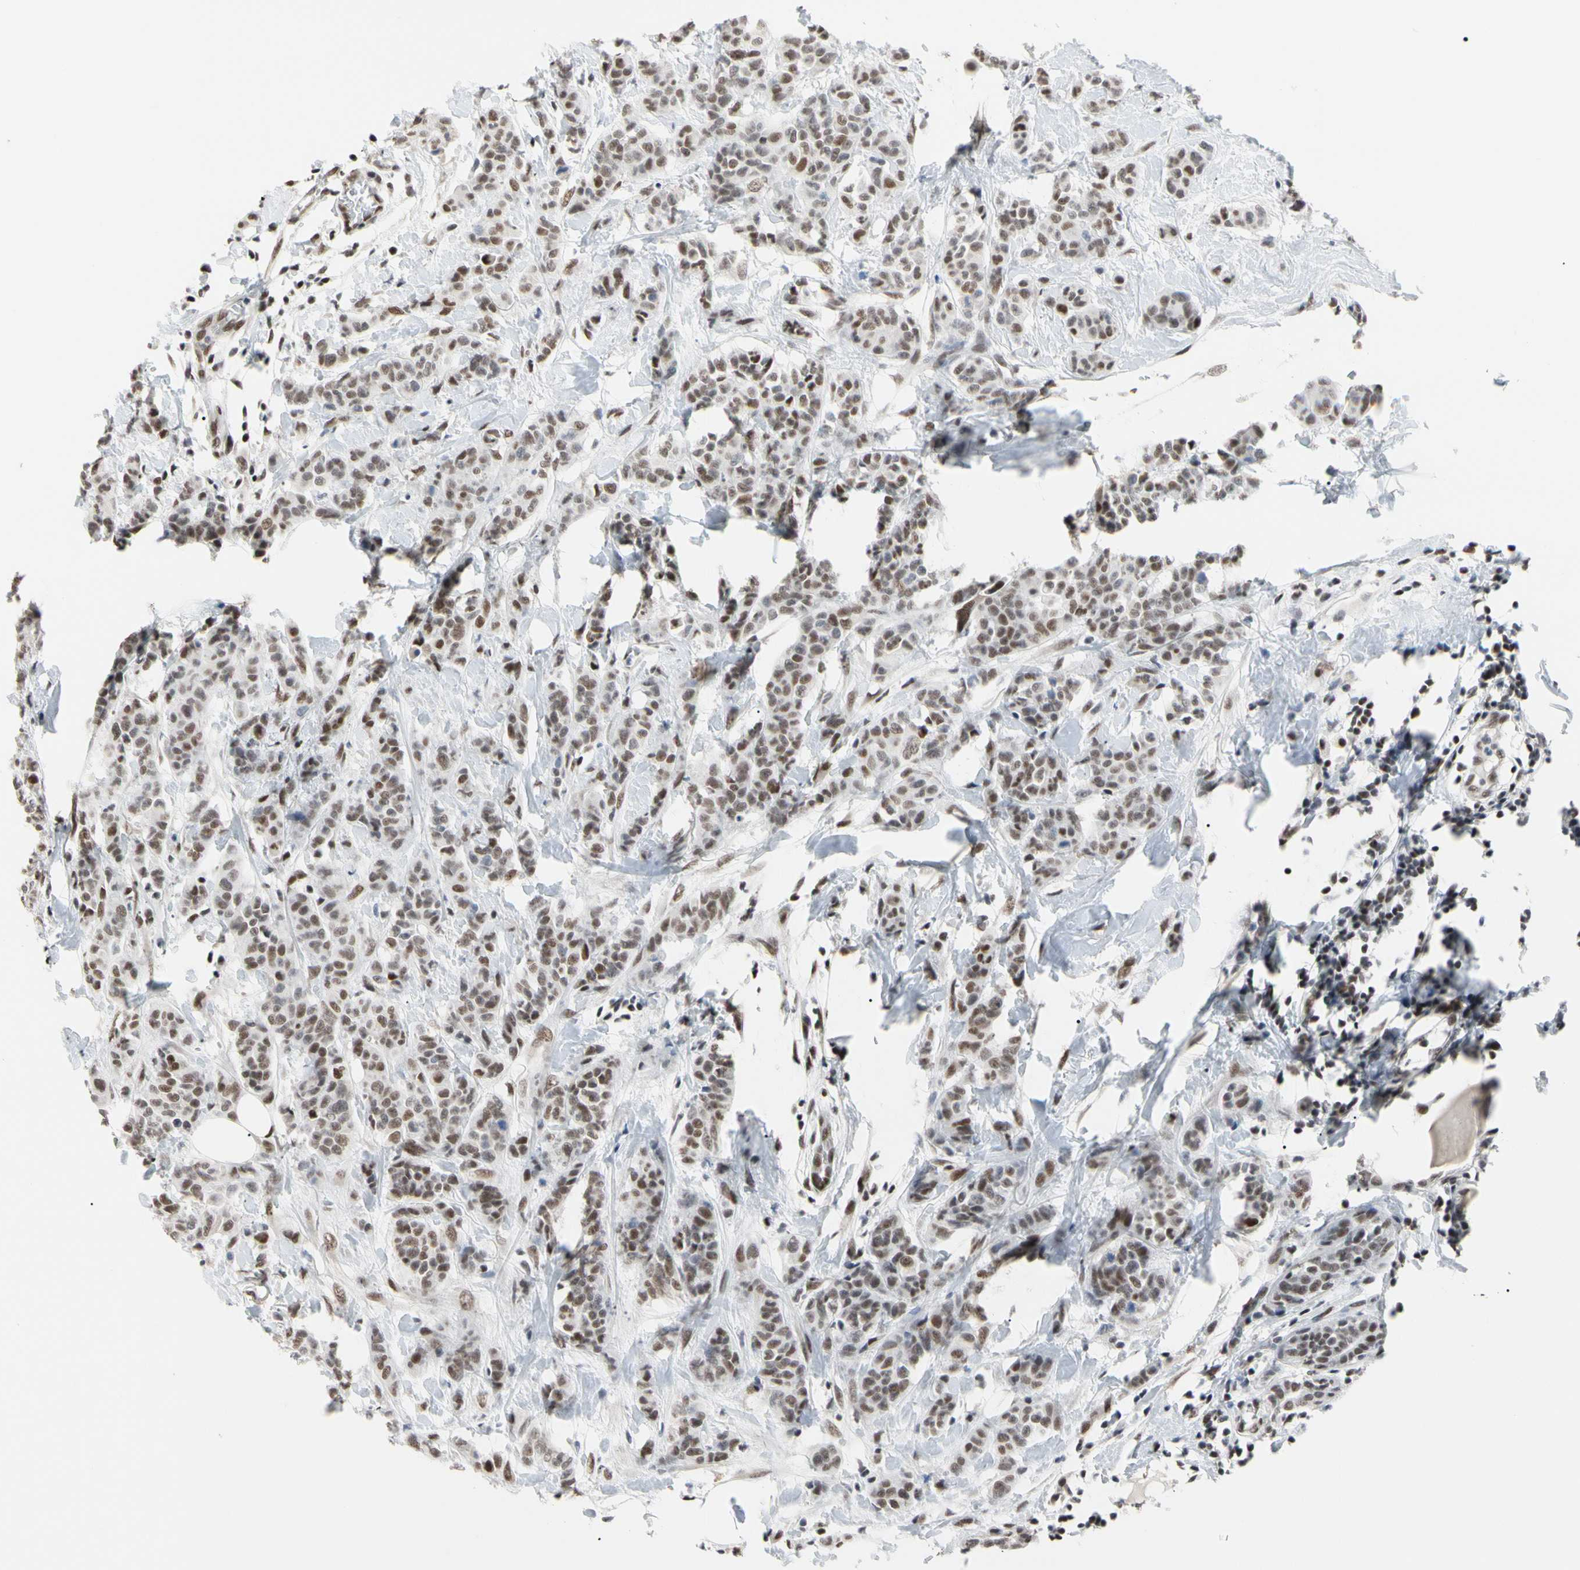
{"staining": {"intensity": "moderate", "quantity": ">75%", "location": "nuclear"}, "tissue": "breast cancer", "cell_type": "Tumor cells", "image_type": "cancer", "snomed": [{"axis": "morphology", "description": "Normal tissue, NOS"}, {"axis": "morphology", "description": "Duct carcinoma"}, {"axis": "topography", "description": "Breast"}], "caption": "Moderate nuclear staining for a protein is seen in approximately >75% of tumor cells of intraductal carcinoma (breast) using immunohistochemistry.", "gene": "FAM98B", "patient": {"sex": "female", "age": 40}}